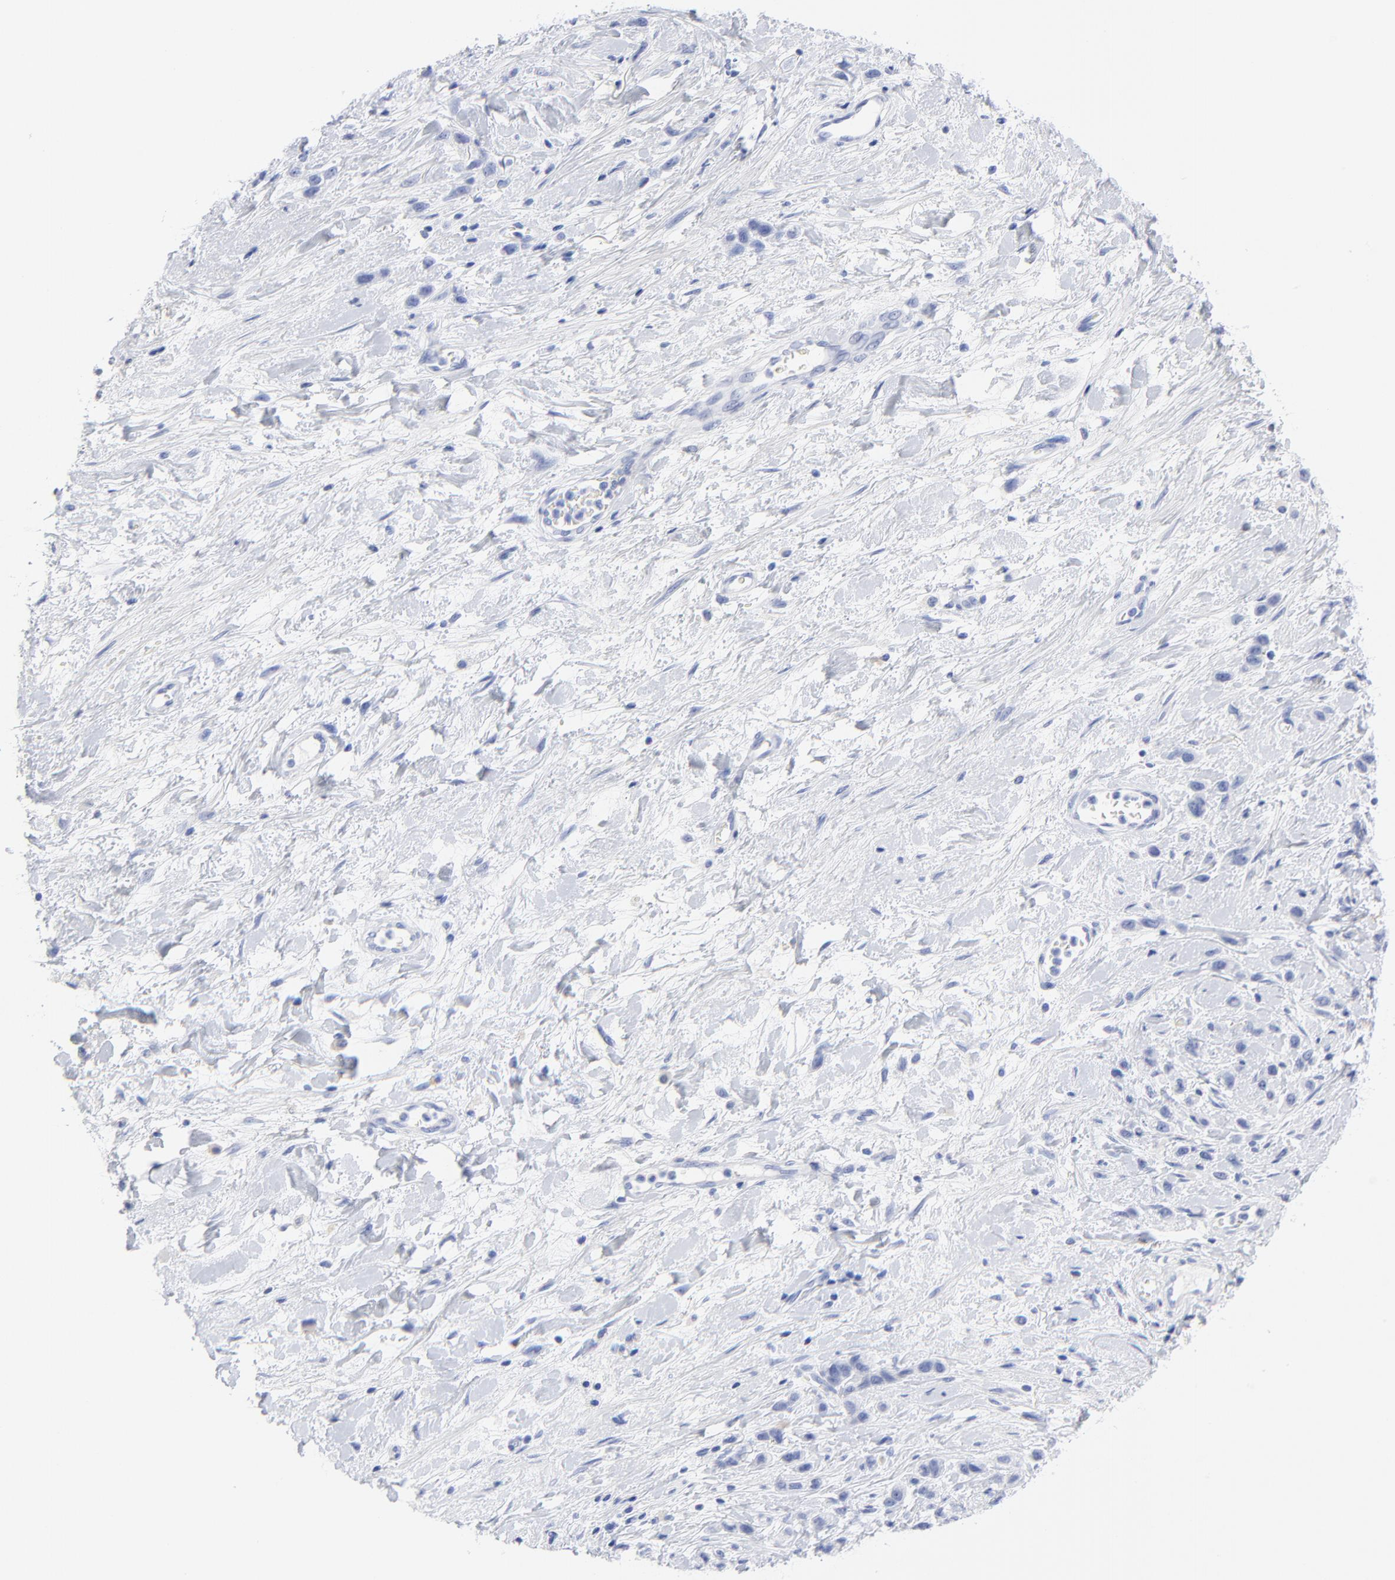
{"staining": {"intensity": "negative", "quantity": "none", "location": "none"}, "tissue": "stomach cancer", "cell_type": "Tumor cells", "image_type": "cancer", "snomed": [{"axis": "morphology", "description": "Normal tissue, NOS"}, {"axis": "morphology", "description": "Adenocarcinoma, NOS"}, {"axis": "morphology", "description": "Adenocarcinoma, High grade"}, {"axis": "topography", "description": "Stomach, upper"}, {"axis": "topography", "description": "Stomach"}], "caption": "This is an IHC histopathology image of human adenocarcinoma (stomach). There is no expression in tumor cells.", "gene": "ACY1", "patient": {"sex": "female", "age": 65}}